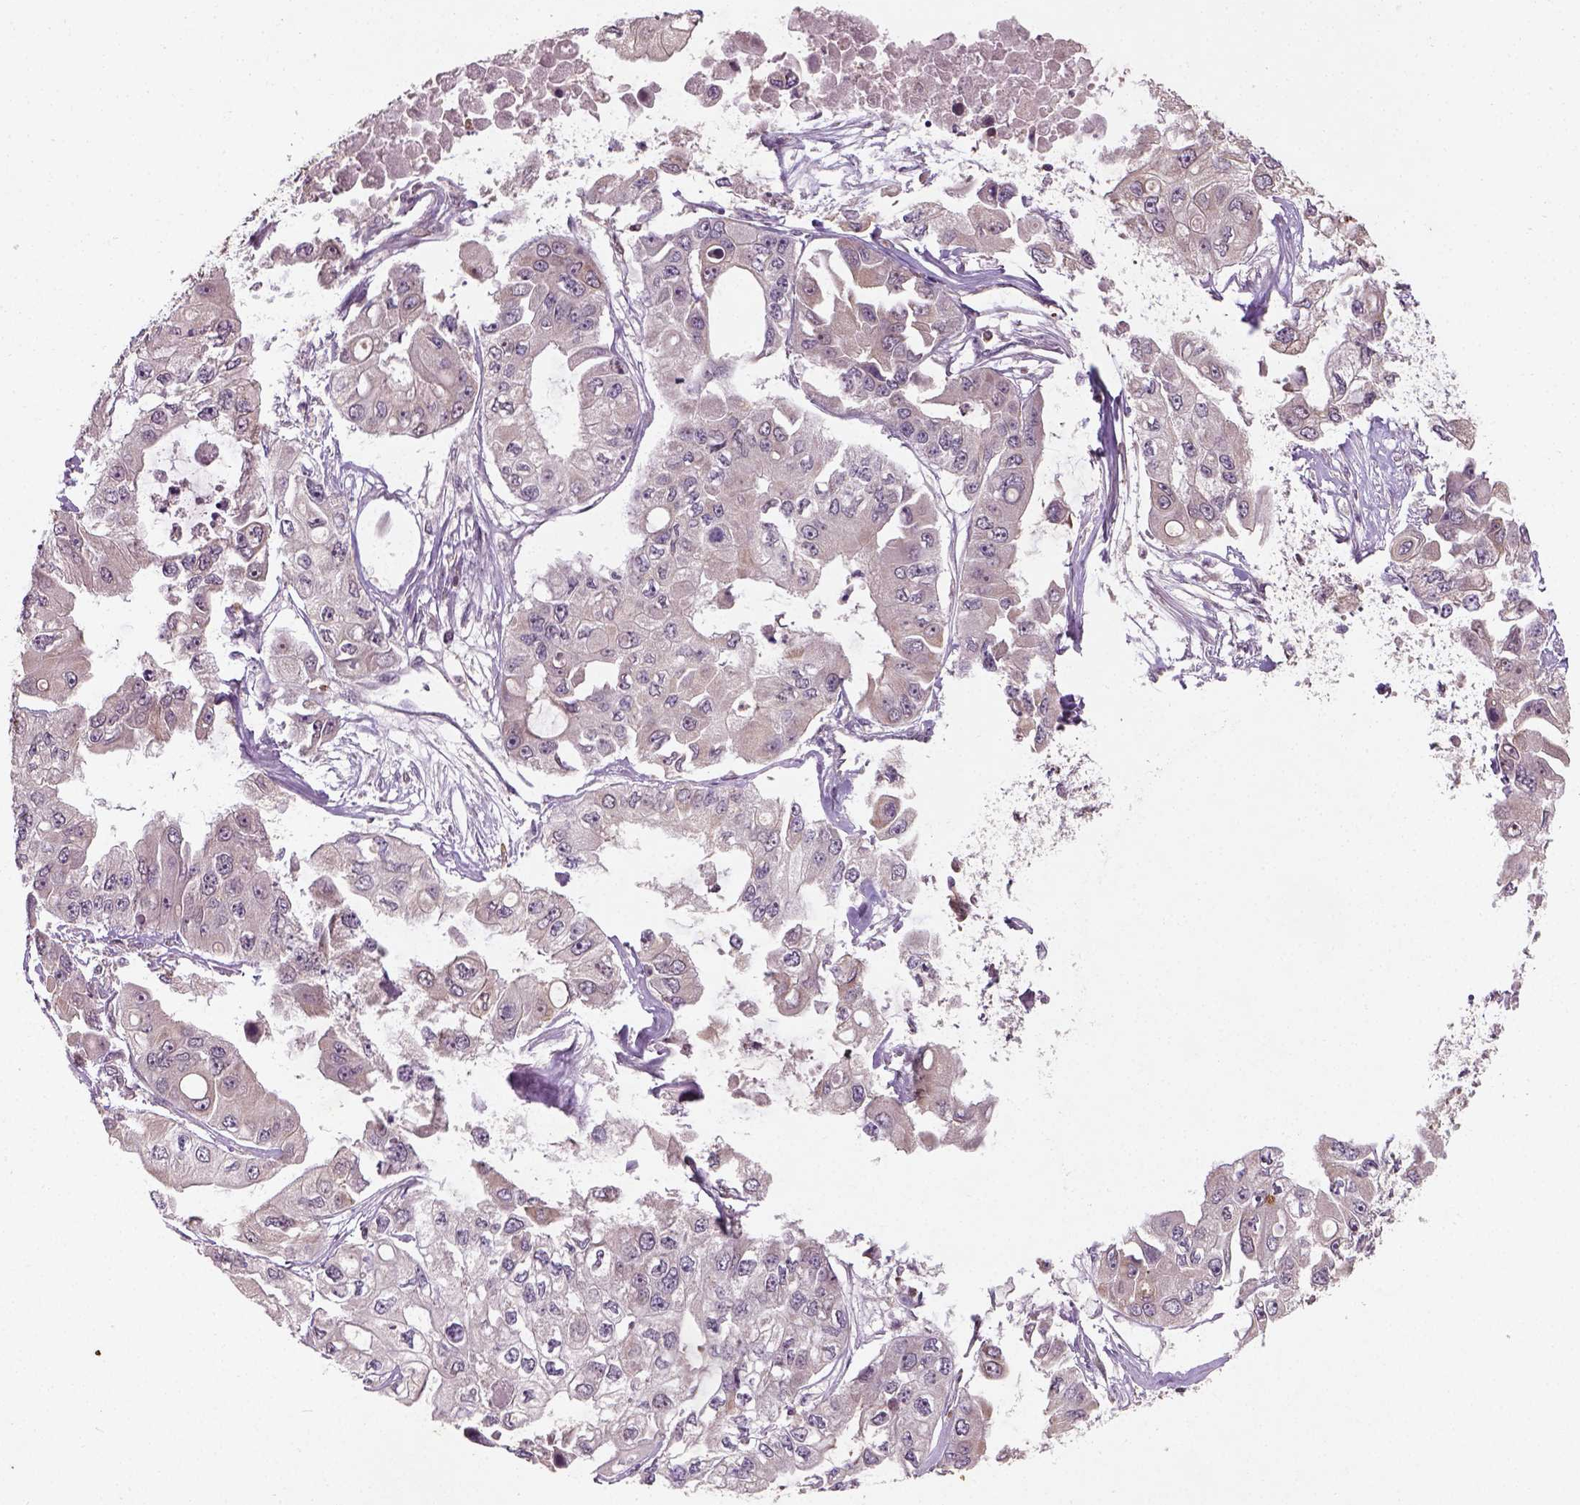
{"staining": {"intensity": "negative", "quantity": "none", "location": "none"}, "tissue": "ovarian cancer", "cell_type": "Tumor cells", "image_type": "cancer", "snomed": [{"axis": "morphology", "description": "Cystadenocarcinoma, serous, NOS"}, {"axis": "topography", "description": "Ovary"}], "caption": "Tumor cells are negative for brown protein staining in ovarian cancer (serous cystadenocarcinoma).", "gene": "CAMKK1", "patient": {"sex": "female", "age": 56}}